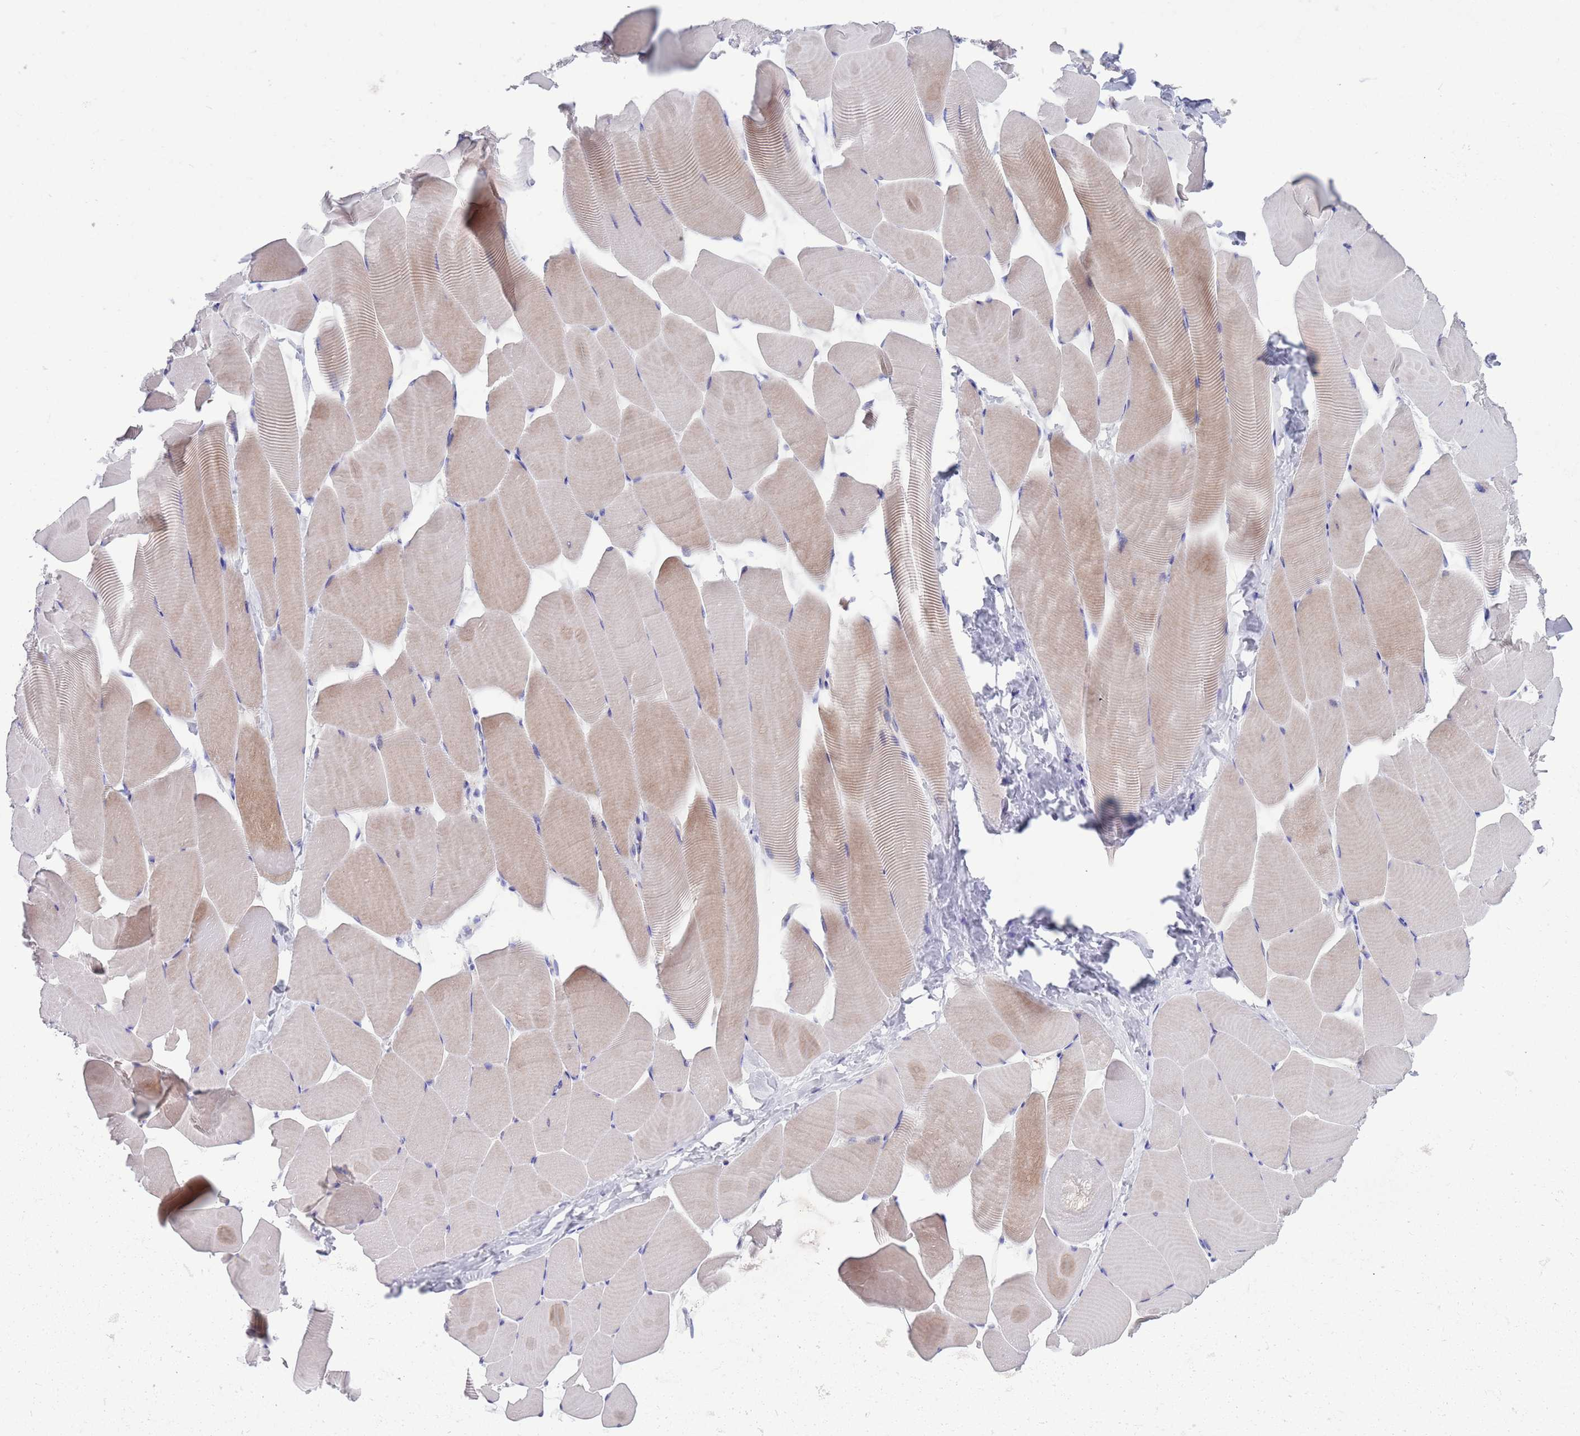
{"staining": {"intensity": "weak", "quantity": "<25%", "location": "cytoplasmic/membranous"}, "tissue": "skeletal muscle", "cell_type": "Myocytes", "image_type": "normal", "snomed": [{"axis": "morphology", "description": "Normal tissue, NOS"}, {"axis": "topography", "description": "Skeletal muscle"}], "caption": "An IHC photomicrograph of normal skeletal muscle is shown. There is no staining in myocytes of skeletal muscle. (Immunohistochemistry (ihc), brightfield microscopy, high magnification).", "gene": "KLHL29", "patient": {"sex": "male", "age": 25}}